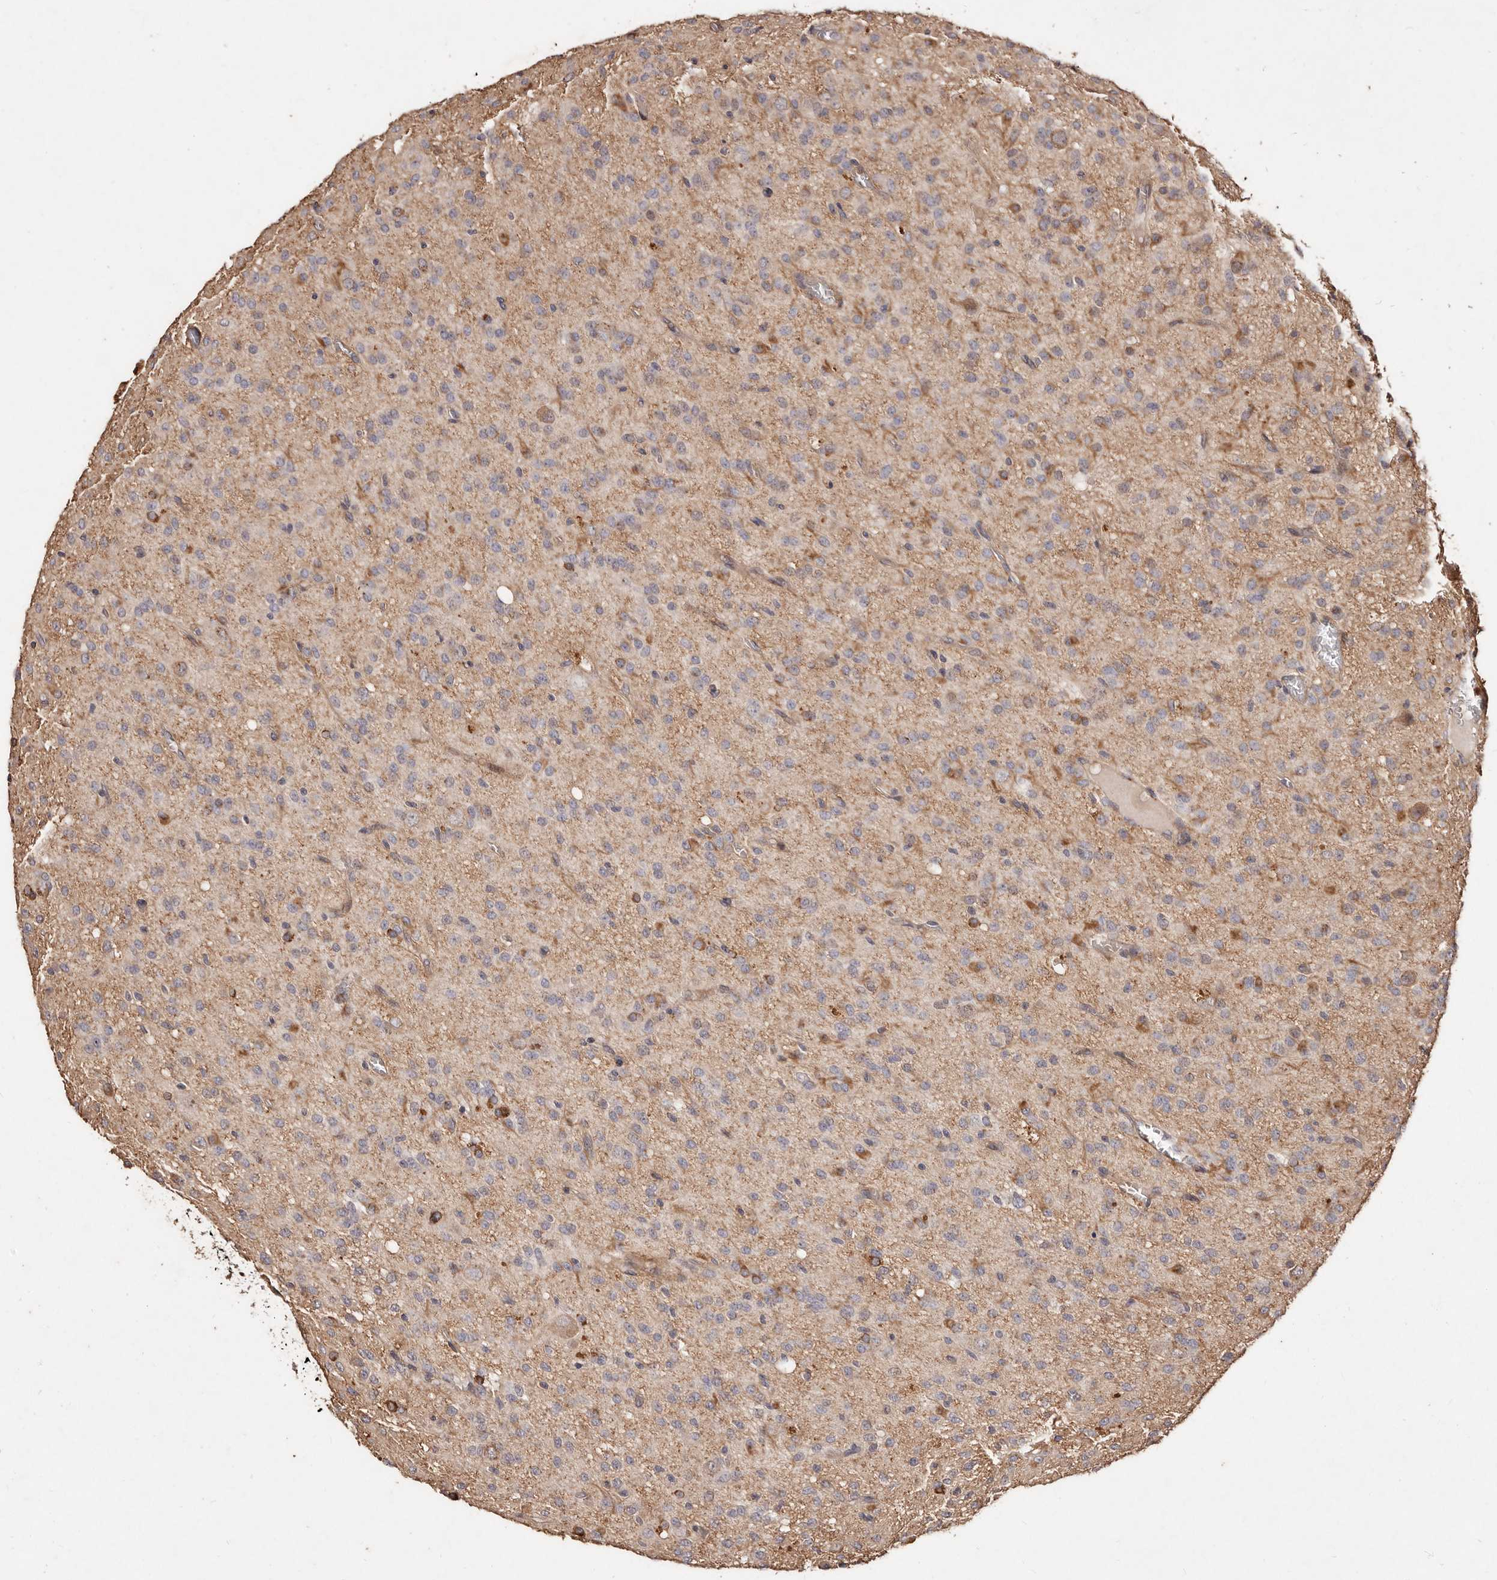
{"staining": {"intensity": "negative", "quantity": "none", "location": "none"}, "tissue": "glioma", "cell_type": "Tumor cells", "image_type": "cancer", "snomed": [{"axis": "morphology", "description": "Glioma, malignant, High grade"}, {"axis": "topography", "description": "Brain"}], "caption": "Tumor cells show no significant positivity in malignant high-grade glioma. The staining is performed using DAB (3,3'-diaminobenzidine) brown chromogen with nuclei counter-stained in using hematoxylin.", "gene": "CCL14", "patient": {"sex": "female", "age": 59}}